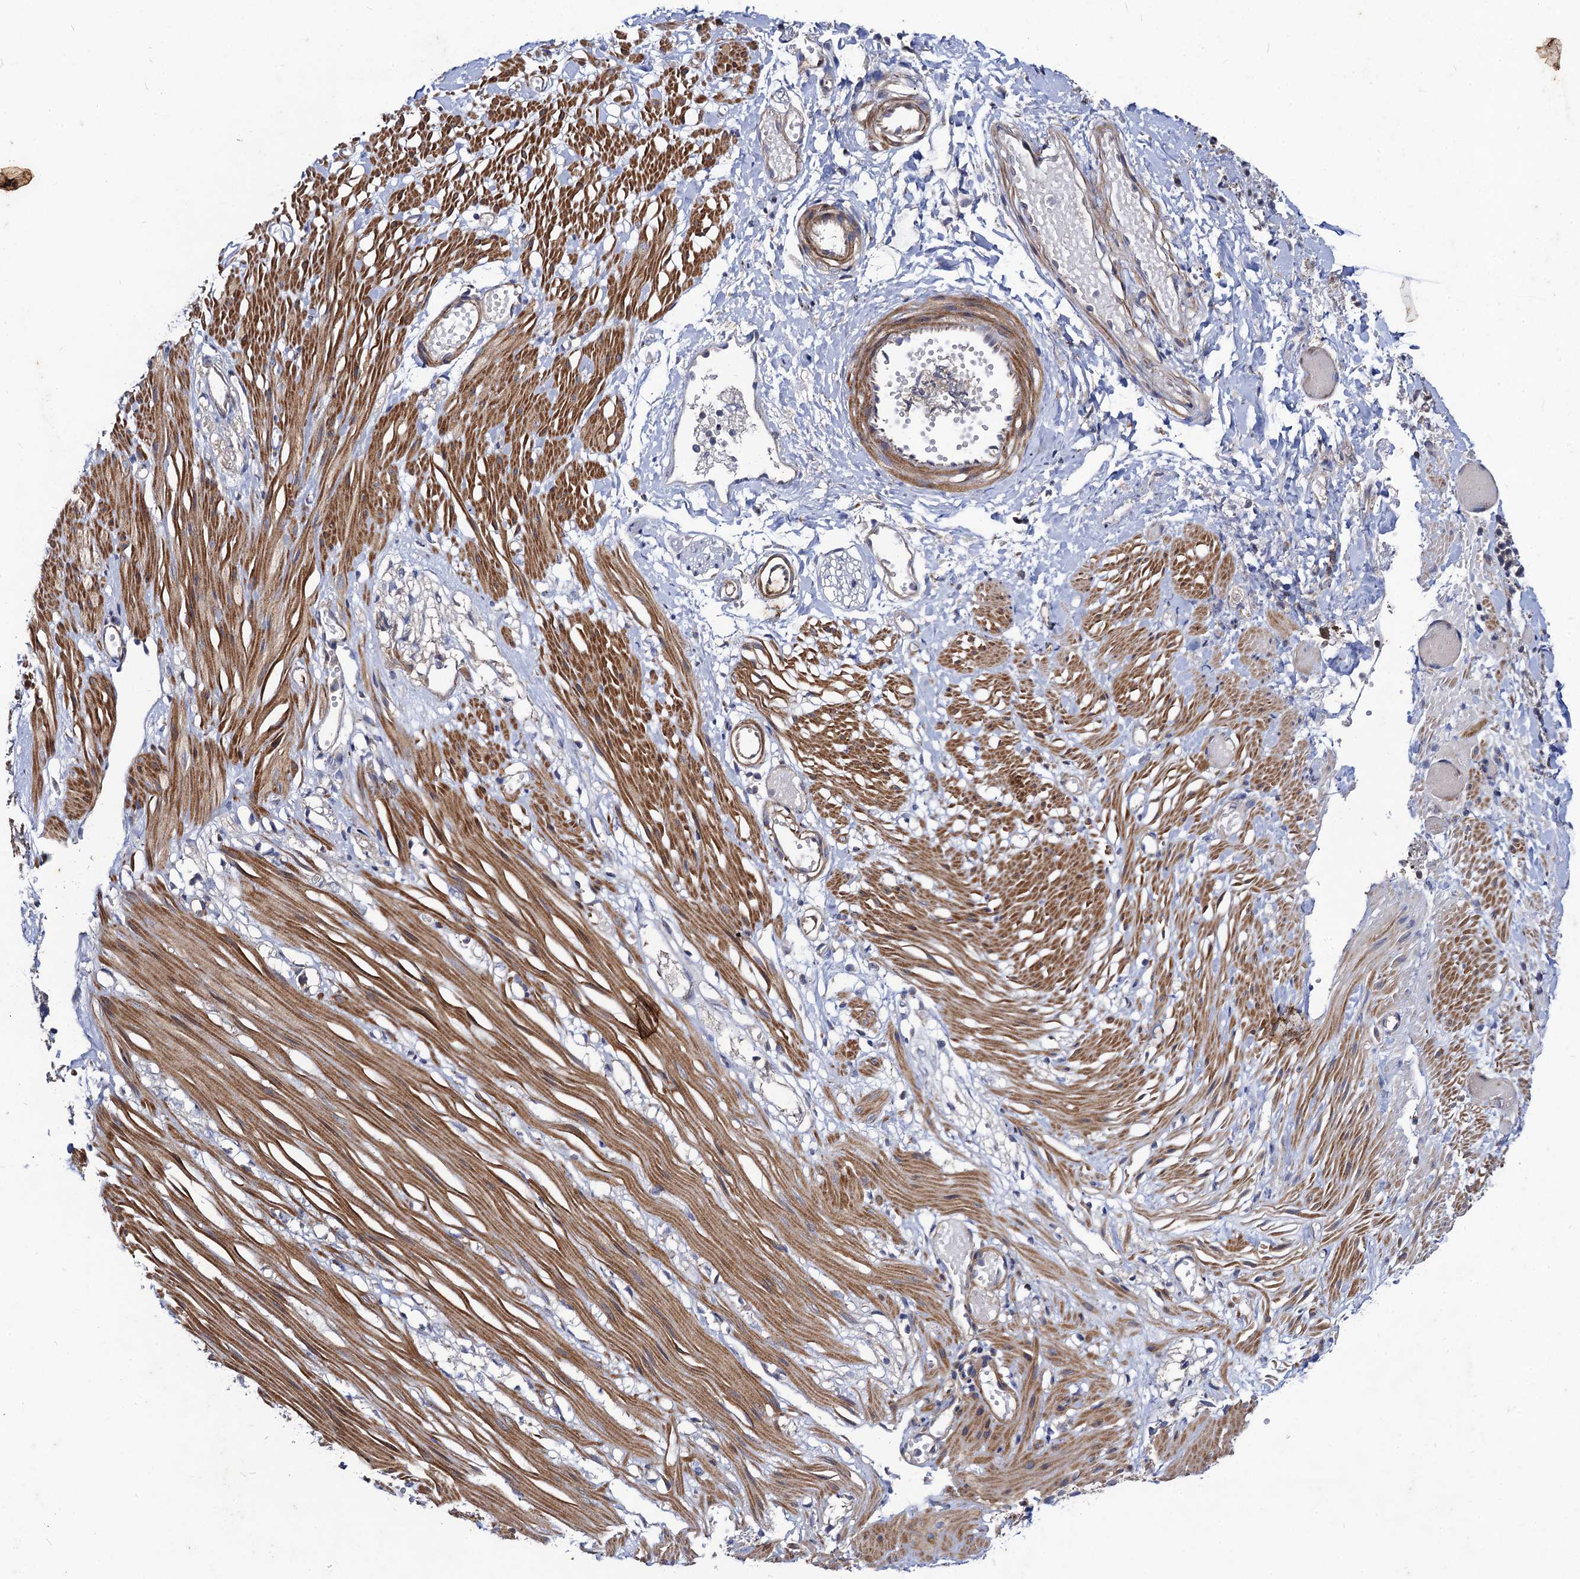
{"staining": {"intensity": "negative", "quantity": "none", "location": "none"}, "tissue": "adipose tissue", "cell_type": "Adipocytes", "image_type": "normal", "snomed": [{"axis": "morphology", "description": "Normal tissue, NOS"}, {"axis": "morphology", "description": "Adenocarcinoma, NOS"}, {"axis": "topography", "description": "Colon"}, {"axis": "topography", "description": "Peripheral nerve tissue"}], "caption": "Immunohistochemistry (IHC) of benign adipose tissue demonstrates no positivity in adipocytes. (DAB (3,3'-diaminobenzidine) immunohistochemistry, high magnification).", "gene": "DYDC1", "patient": {"sex": "male", "age": 14}}